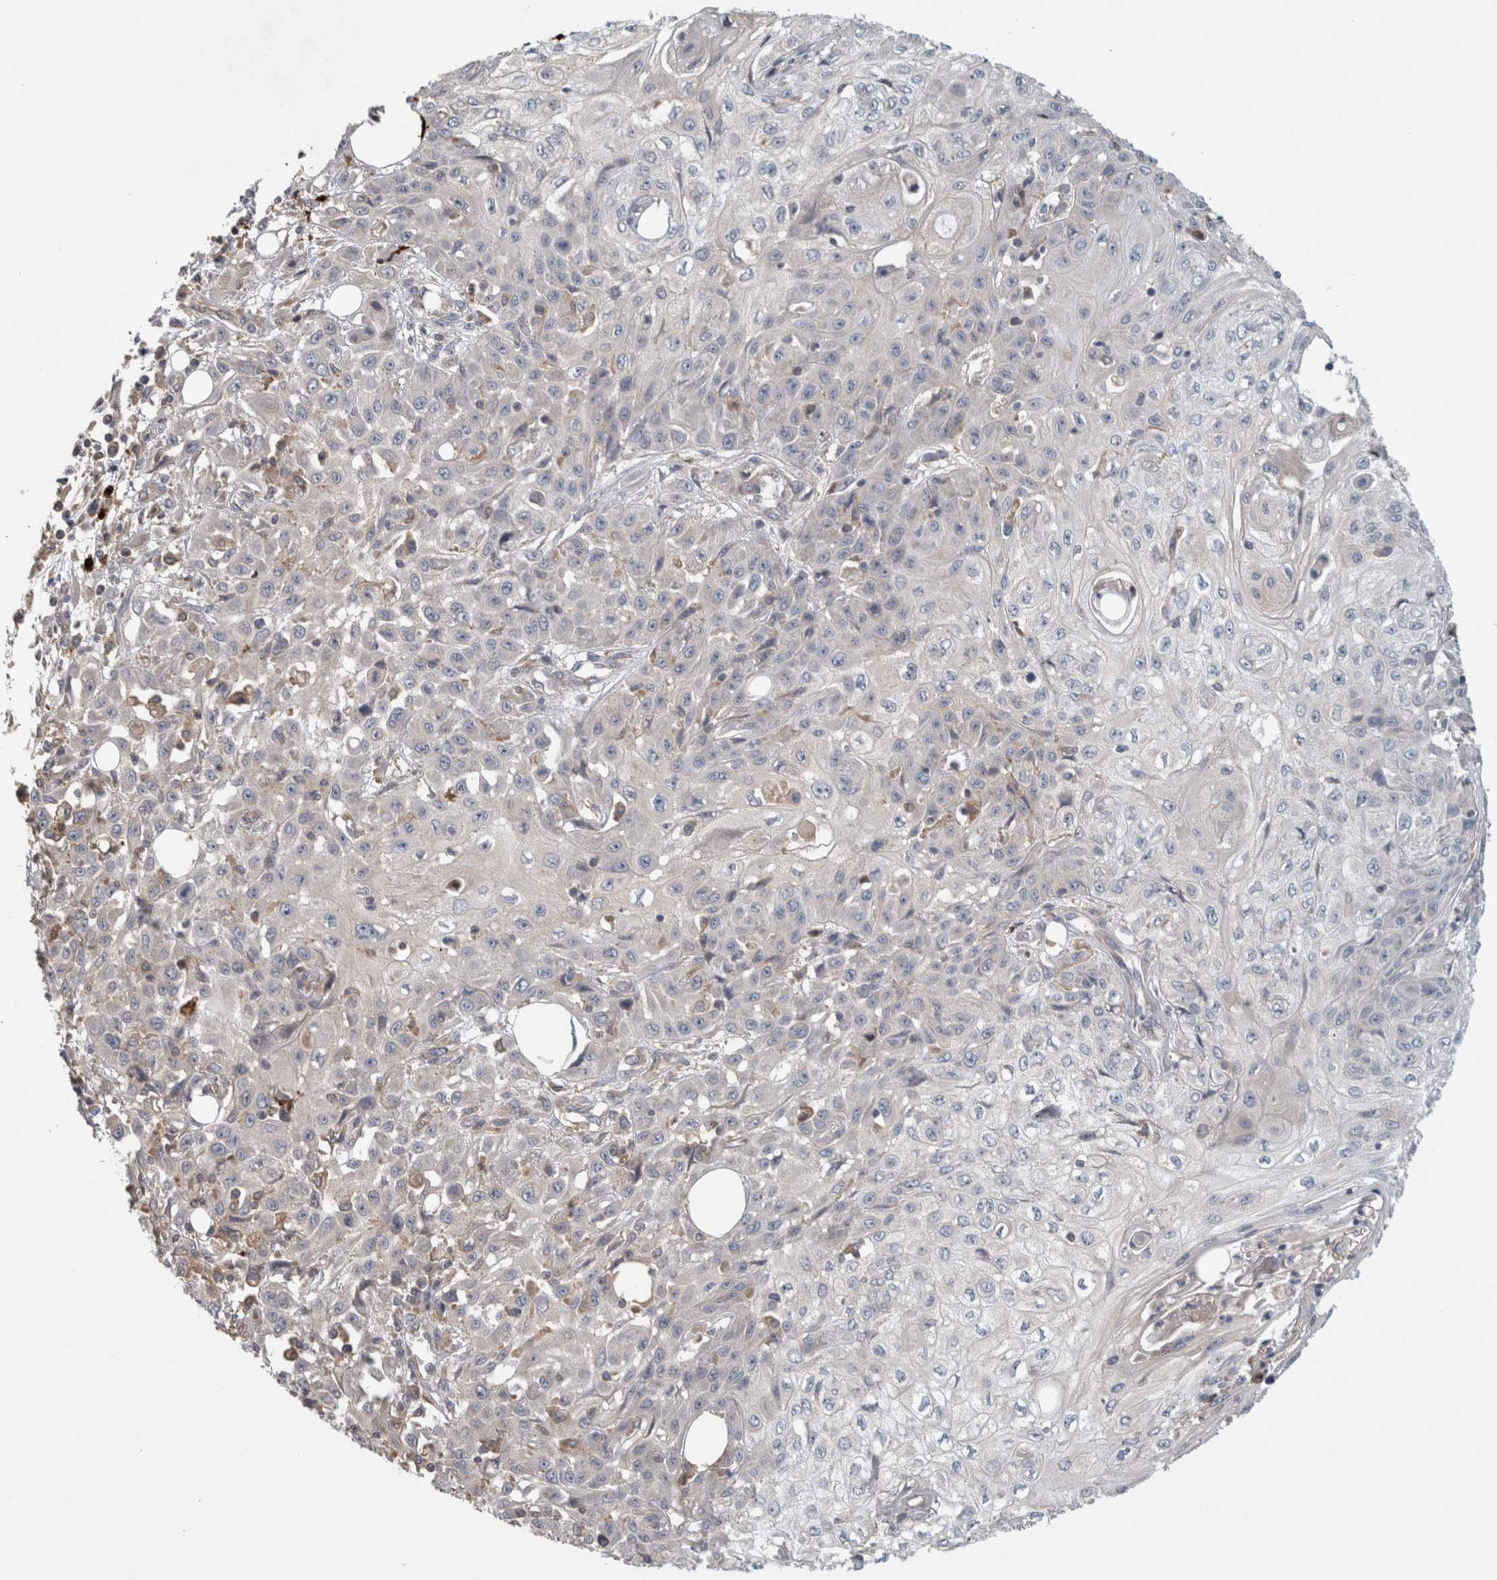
{"staining": {"intensity": "negative", "quantity": "none", "location": "none"}, "tissue": "skin cancer", "cell_type": "Tumor cells", "image_type": "cancer", "snomed": [{"axis": "morphology", "description": "Squamous cell carcinoma, NOS"}, {"axis": "morphology", "description": "Squamous cell carcinoma, metastatic, NOS"}, {"axis": "topography", "description": "Skin"}, {"axis": "topography", "description": "Lymph node"}], "caption": "Skin squamous cell carcinoma was stained to show a protein in brown. There is no significant positivity in tumor cells.", "gene": "TARBP1", "patient": {"sex": "male", "age": 75}}